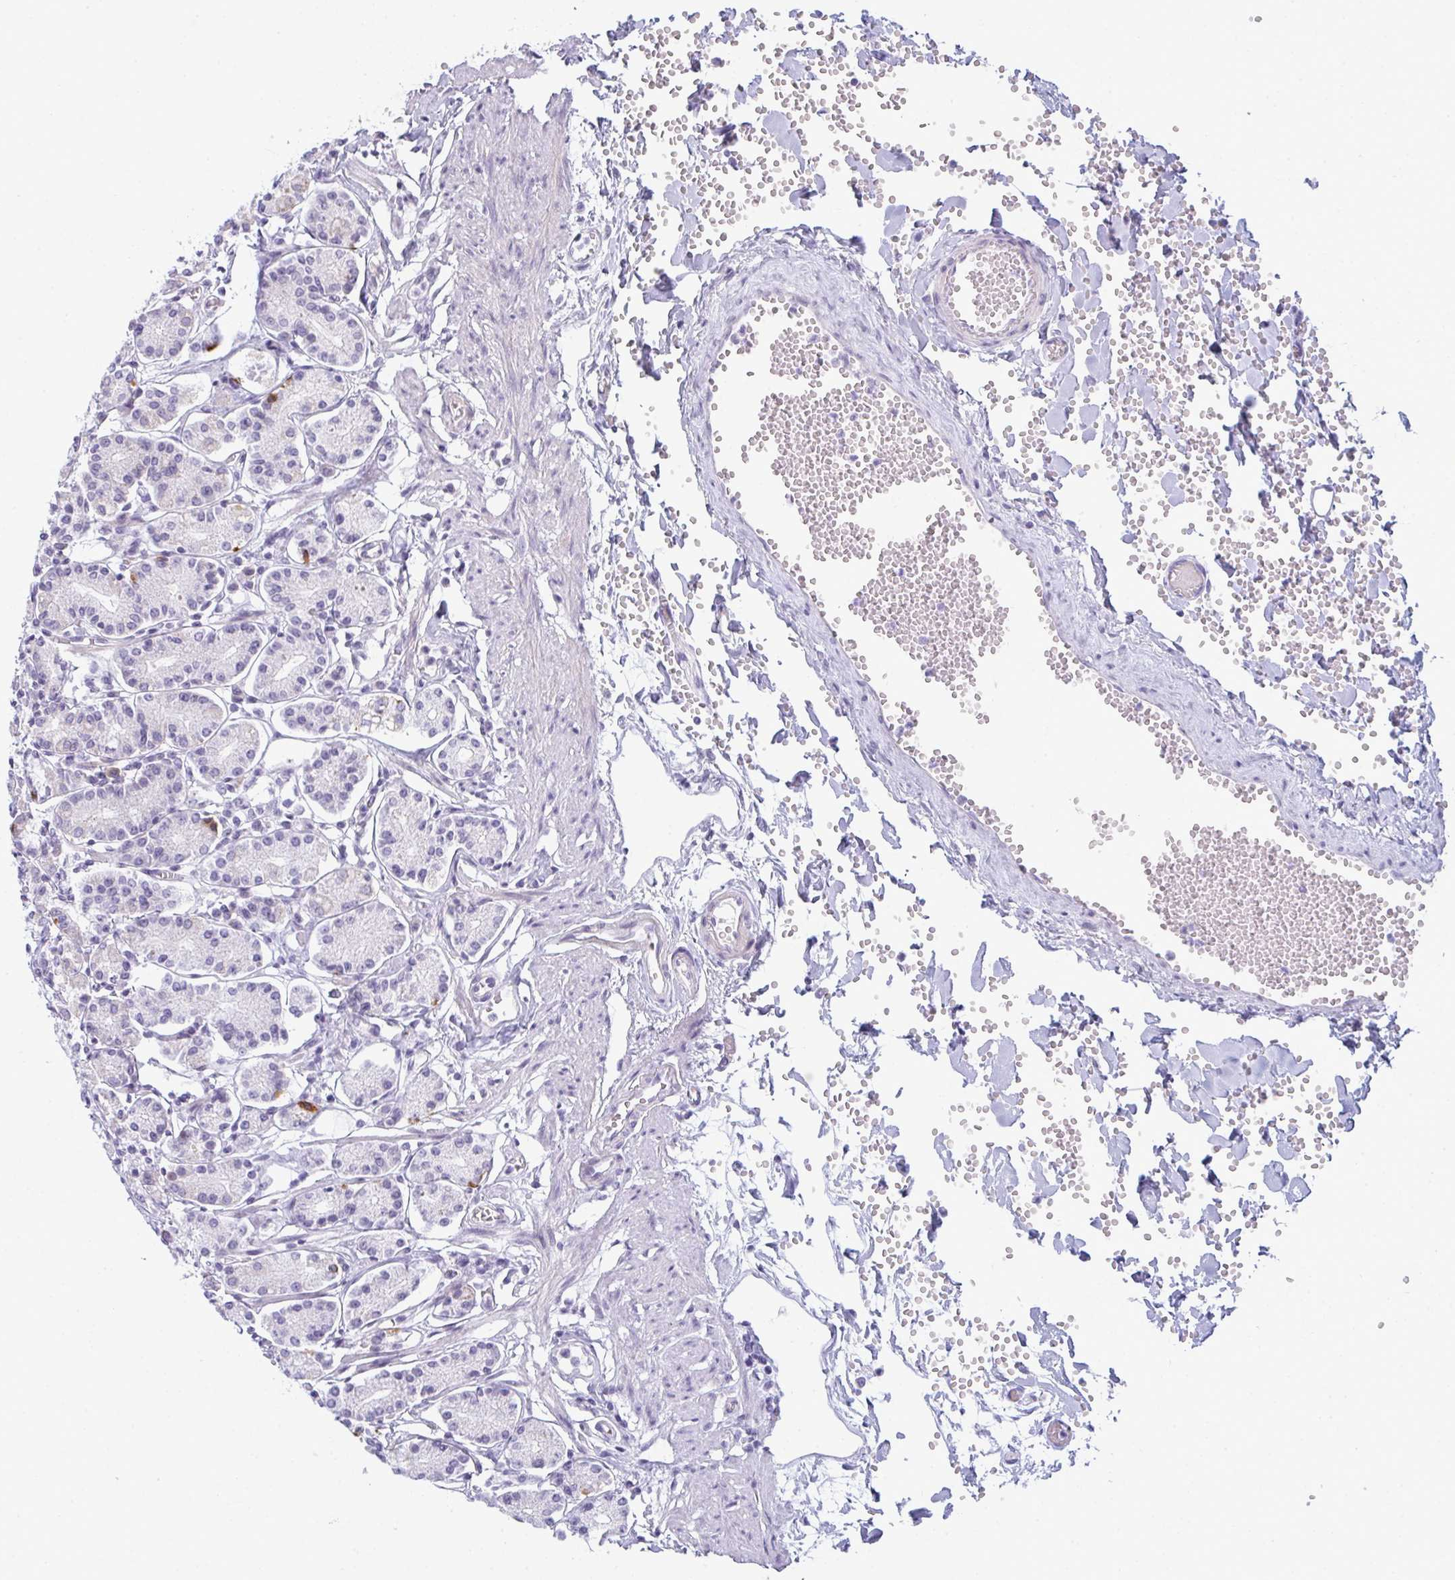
{"staining": {"intensity": "moderate", "quantity": "<25%", "location": "cytoplasmic/membranous"}, "tissue": "stomach", "cell_type": "Glandular cells", "image_type": "normal", "snomed": [{"axis": "morphology", "description": "Normal tissue, NOS"}, {"axis": "topography", "description": "Stomach"}], "caption": "Protein staining of benign stomach reveals moderate cytoplasmic/membranous staining in about <25% of glandular cells. Using DAB (3,3'-diaminobenzidine) (brown) and hematoxylin (blue) stains, captured at high magnification using brightfield microscopy.", "gene": "TEX33", "patient": {"sex": "female", "age": 62}}